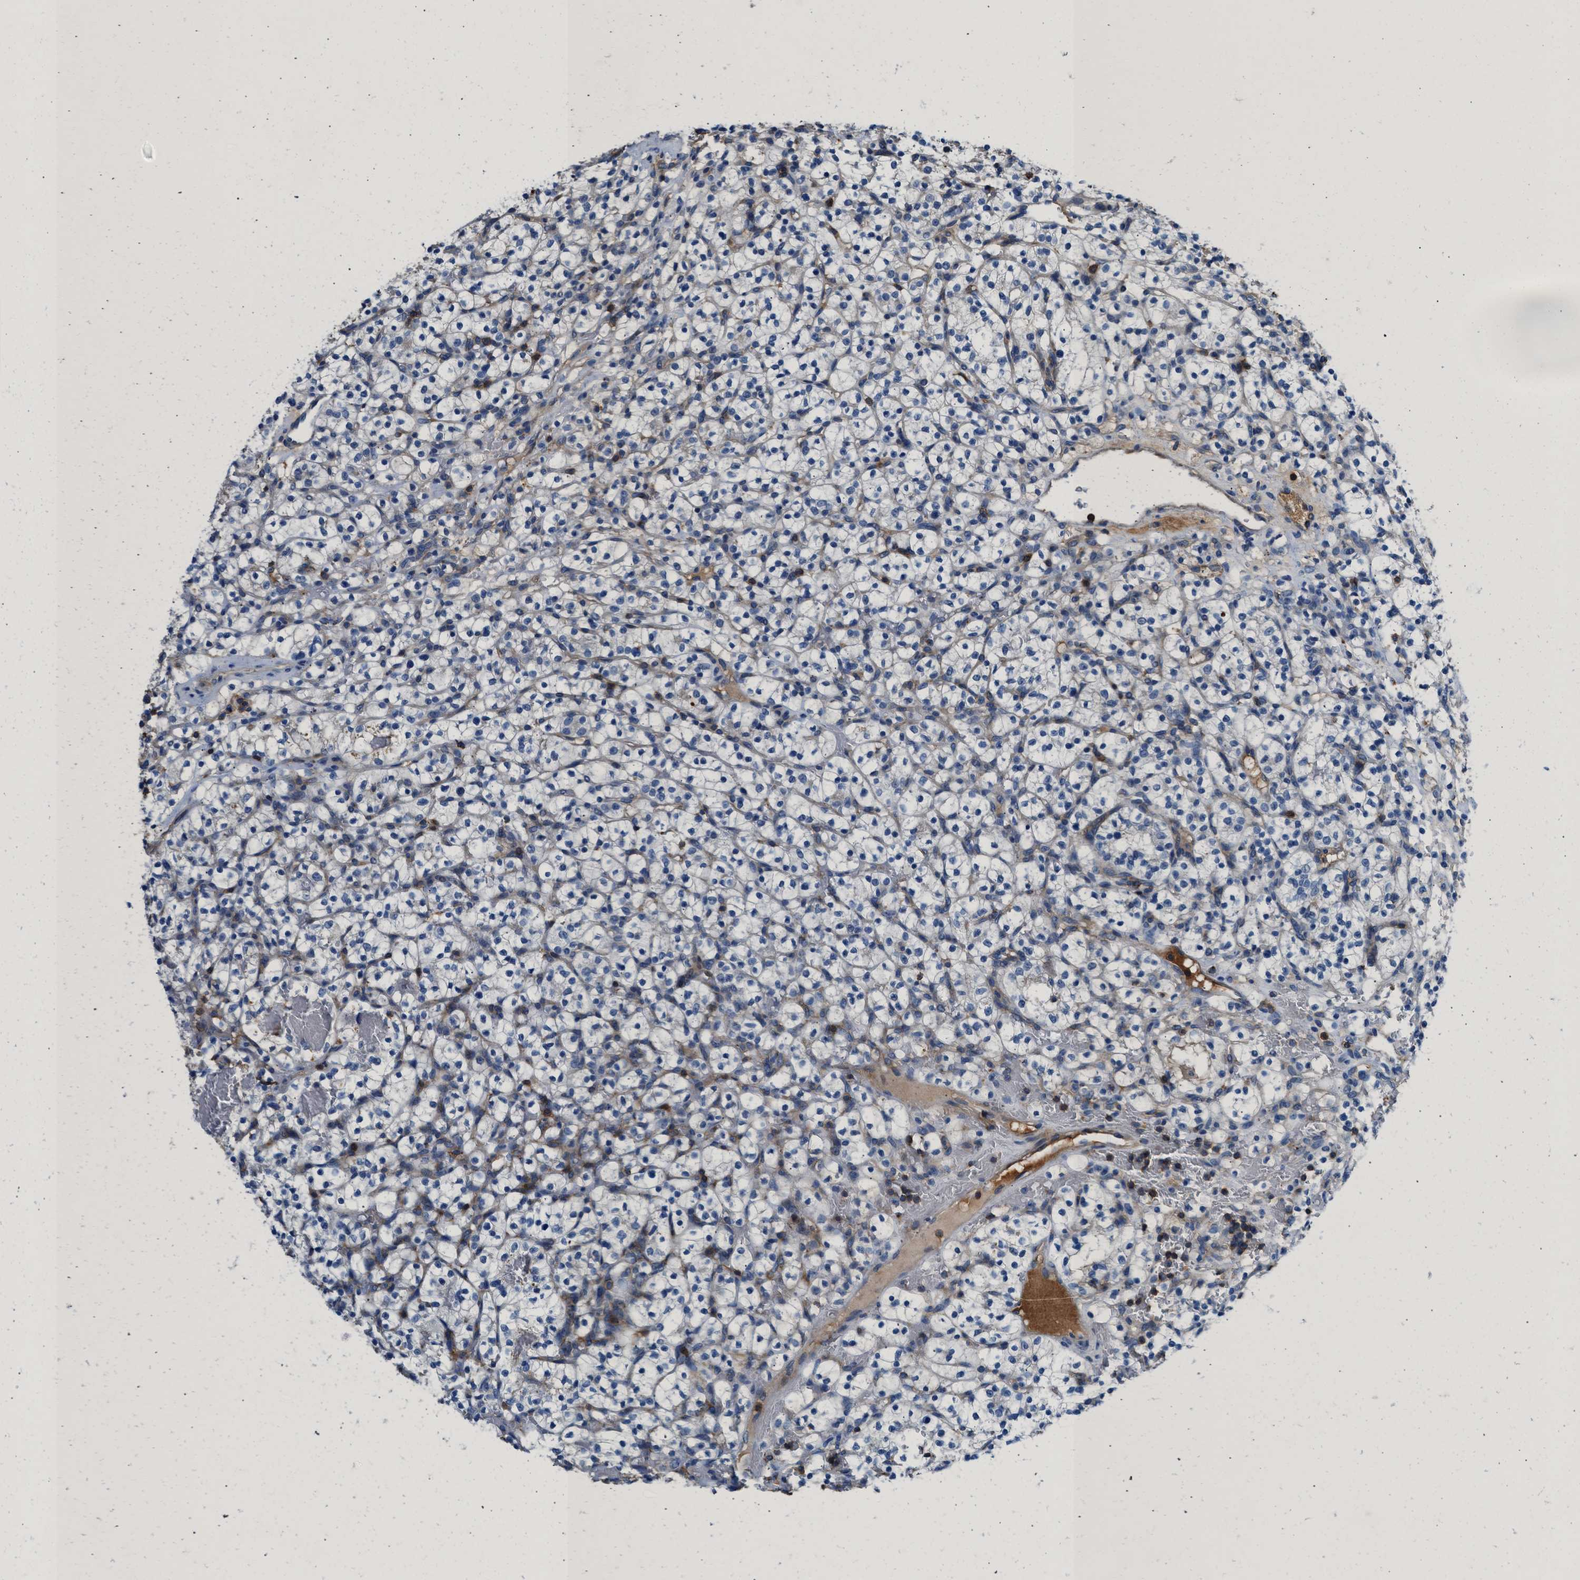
{"staining": {"intensity": "negative", "quantity": "none", "location": "none"}, "tissue": "renal cancer", "cell_type": "Tumor cells", "image_type": "cancer", "snomed": [{"axis": "morphology", "description": "Adenocarcinoma, NOS"}, {"axis": "topography", "description": "Kidney"}], "caption": "DAB (3,3'-diaminobenzidine) immunohistochemical staining of human renal adenocarcinoma shows no significant expression in tumor cells.", "gene": "KCNQ4", "patient": {"sex": "female", "age": 57}}